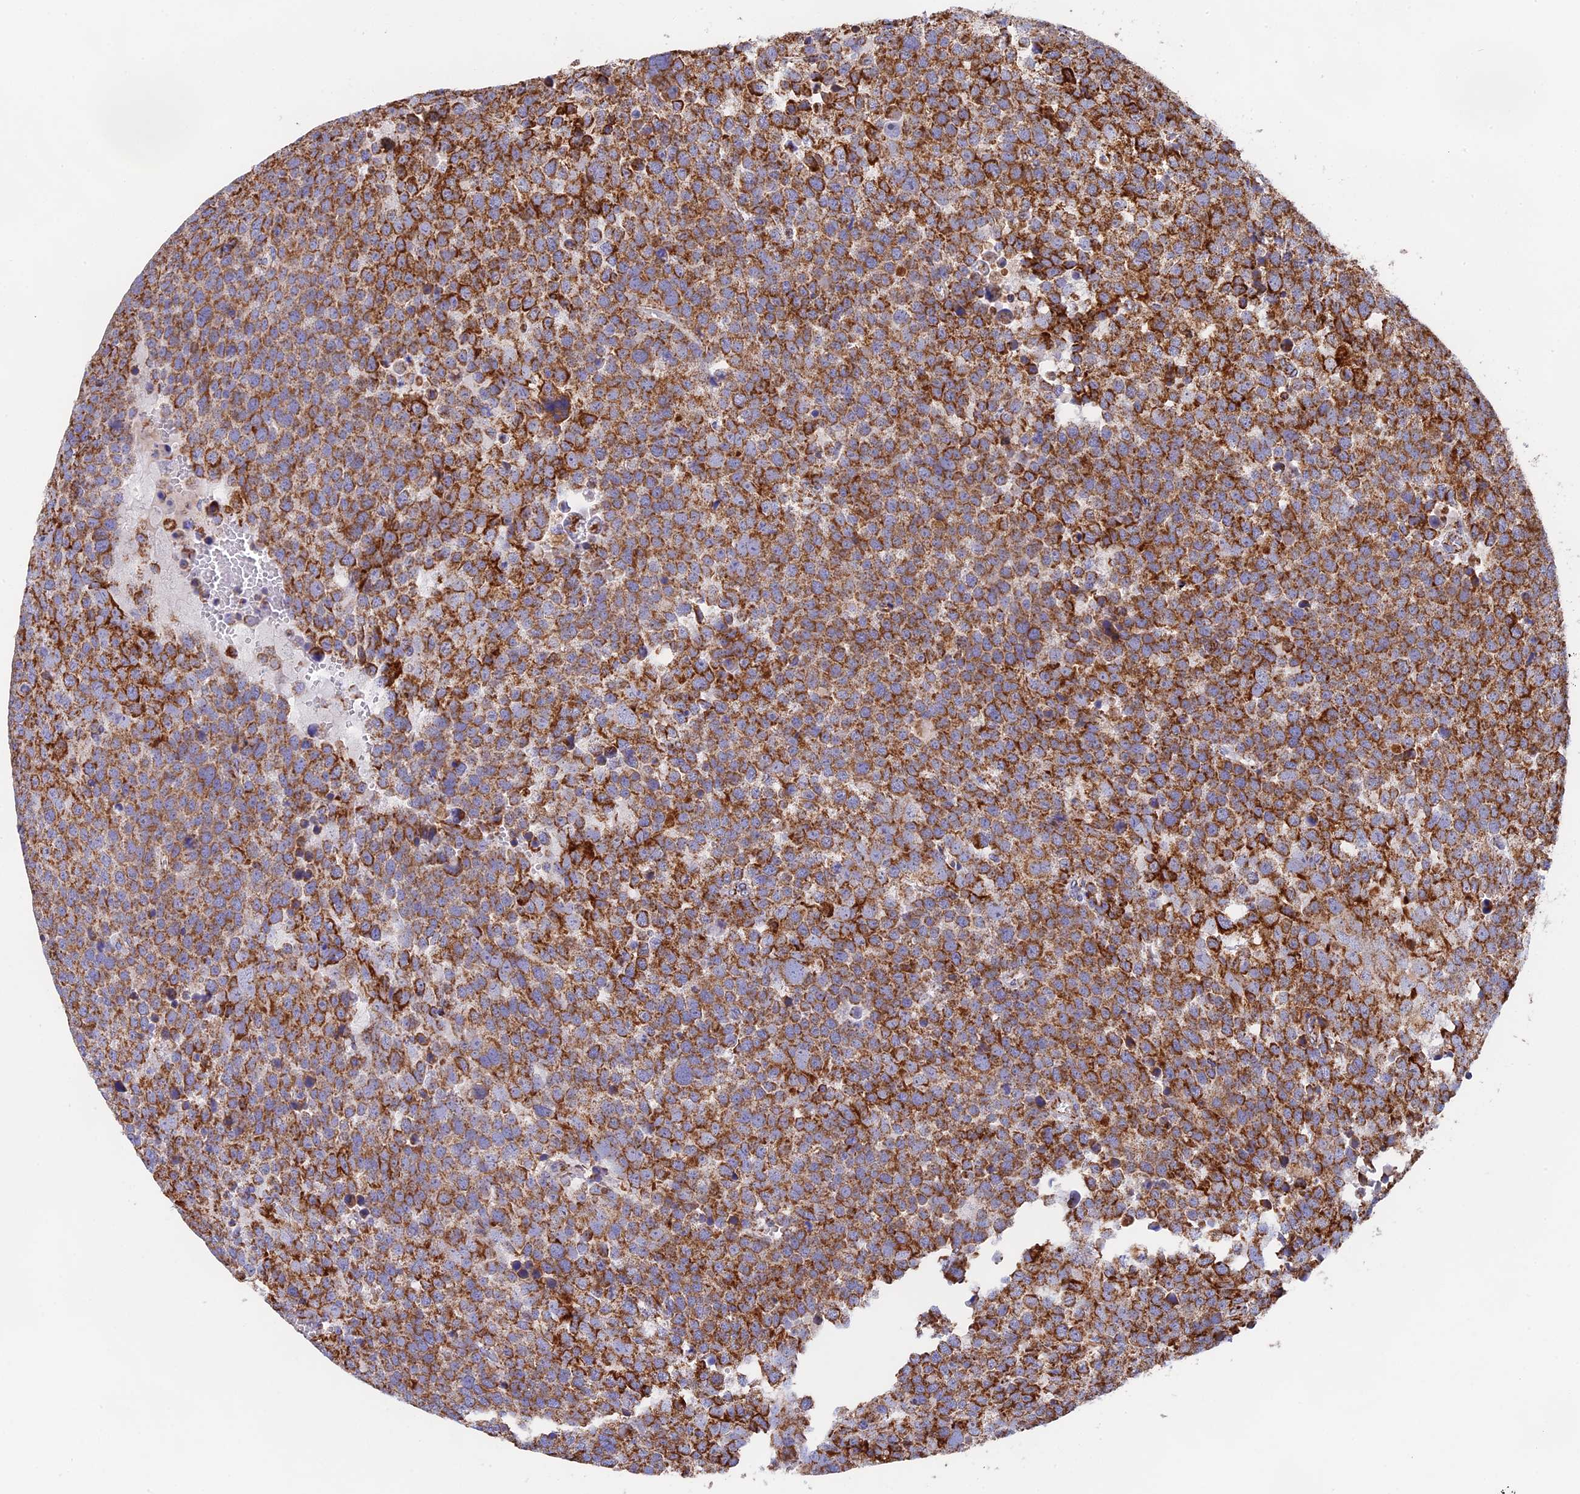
{"staining": {"intensity": "strong", "quantity": ">75%", "location": "cytoplasmic/membranous"}, "tissue": "testis cancer", "cell_type": "Tumor cells", "image_type": "cancer", "snomed": [{"axis": "morphology", "description": "Seminoma, NOS"}, {"axis": "topography", "description": "Testis"}], "caption": "Protein expression analysis of testis cancer (seminoma) exhibits strong cytoplasmic/membranous staining in approximately >75% of tumor cells.", "gene": "NDUFA5", "patient": {"sex": "male", "age": 71}}